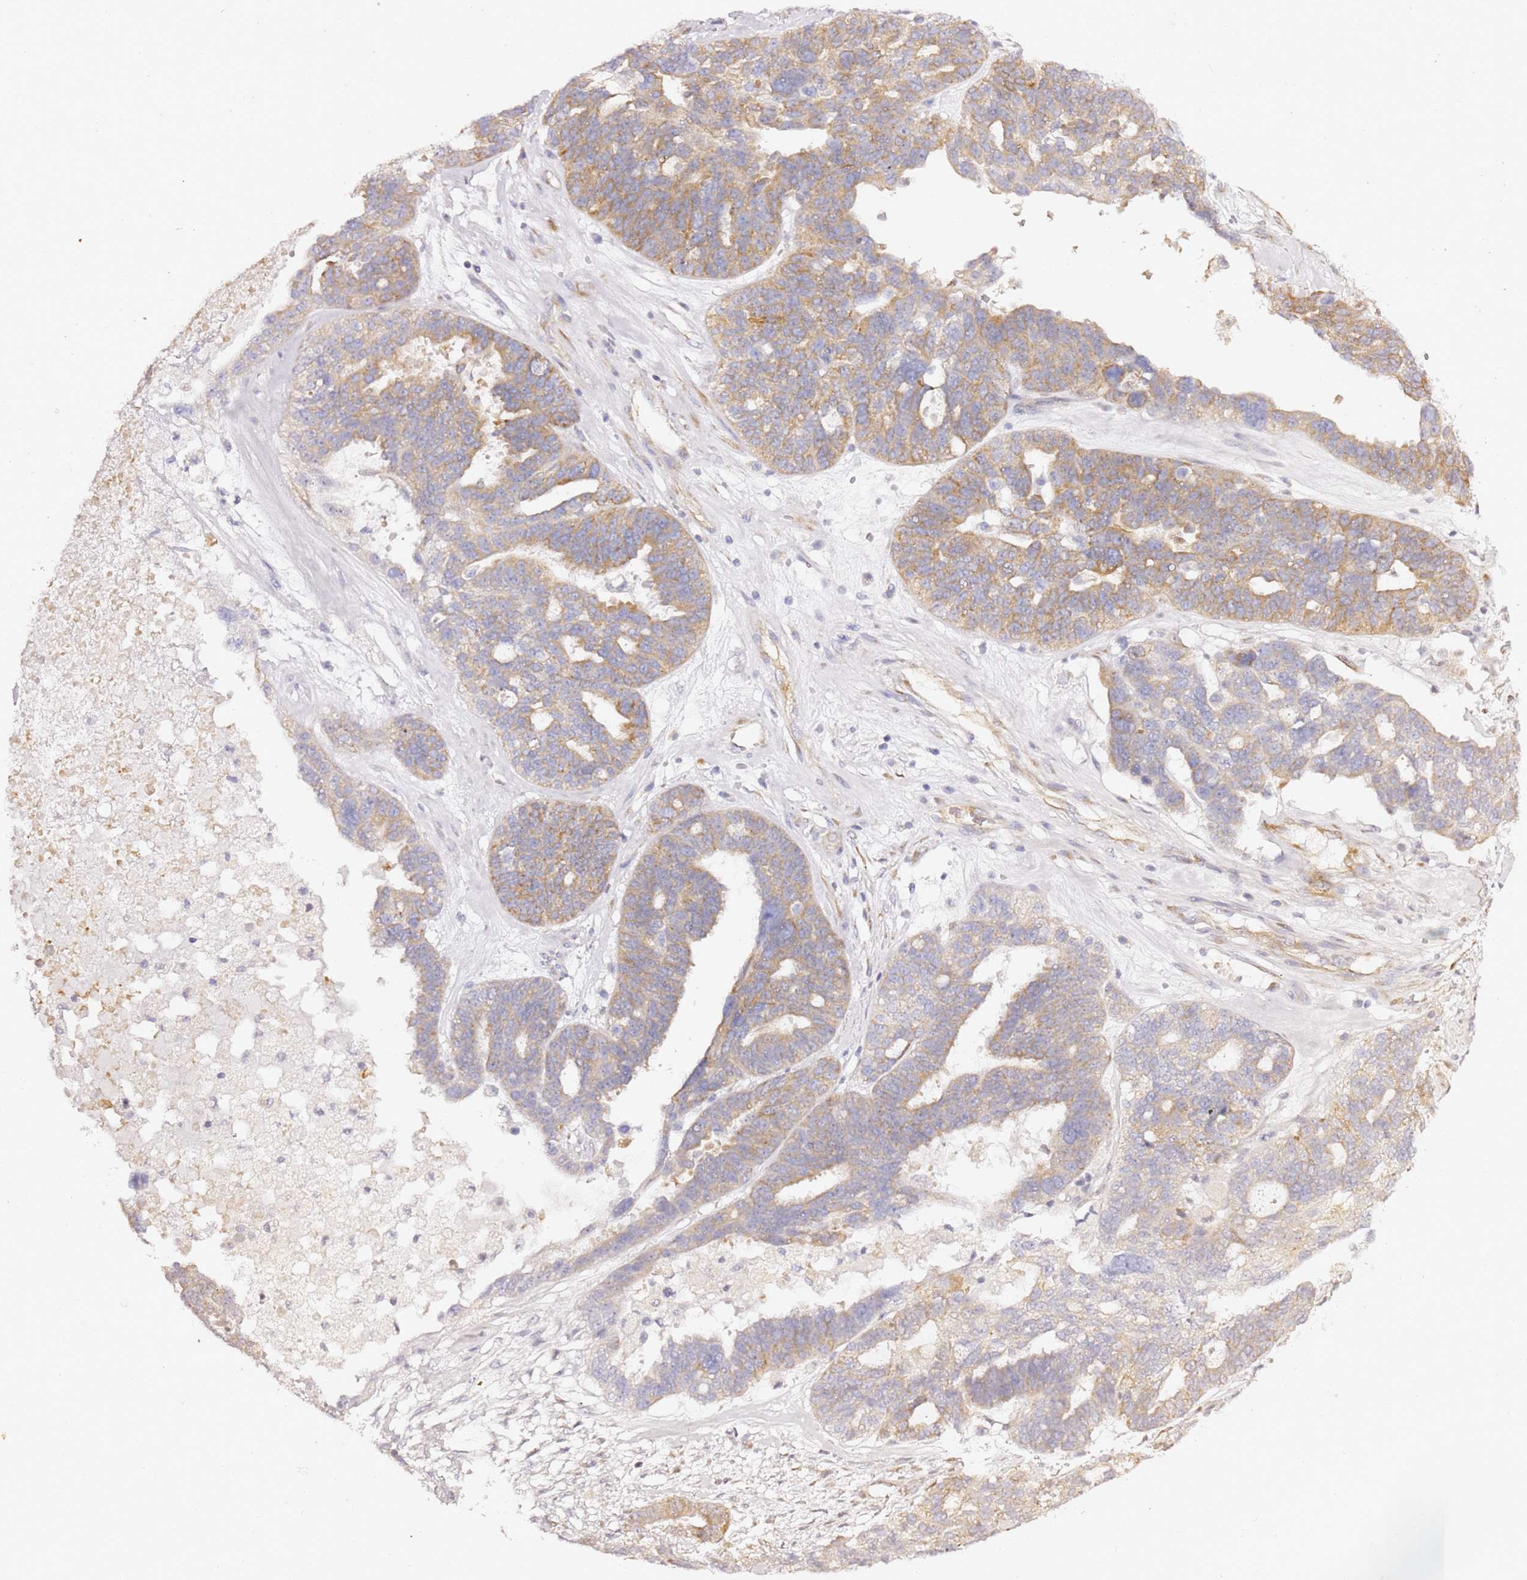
{"staining": {"intensity": "weak", "quantity": ">75%", "location": "cytoplasmic/membranous"}, "tissue": "ovarian cancer", "cell_type": "Tumor cells", "image_type": "cancer", "snomed": [{"axis": "morphology", "description": "Cystadenocarcinoma, serous, NOS"}, {"axis": "topography", "description": "Ovary"}], "caption": "Weak cytoplasmic/membranous expression for a protein is present in about >75% of tumor cells of ovarian serous cystadenocarcinoma using immunohistochemistry.", "gene": "KIF7", "patient": {"sex": "female", "age": 59}}